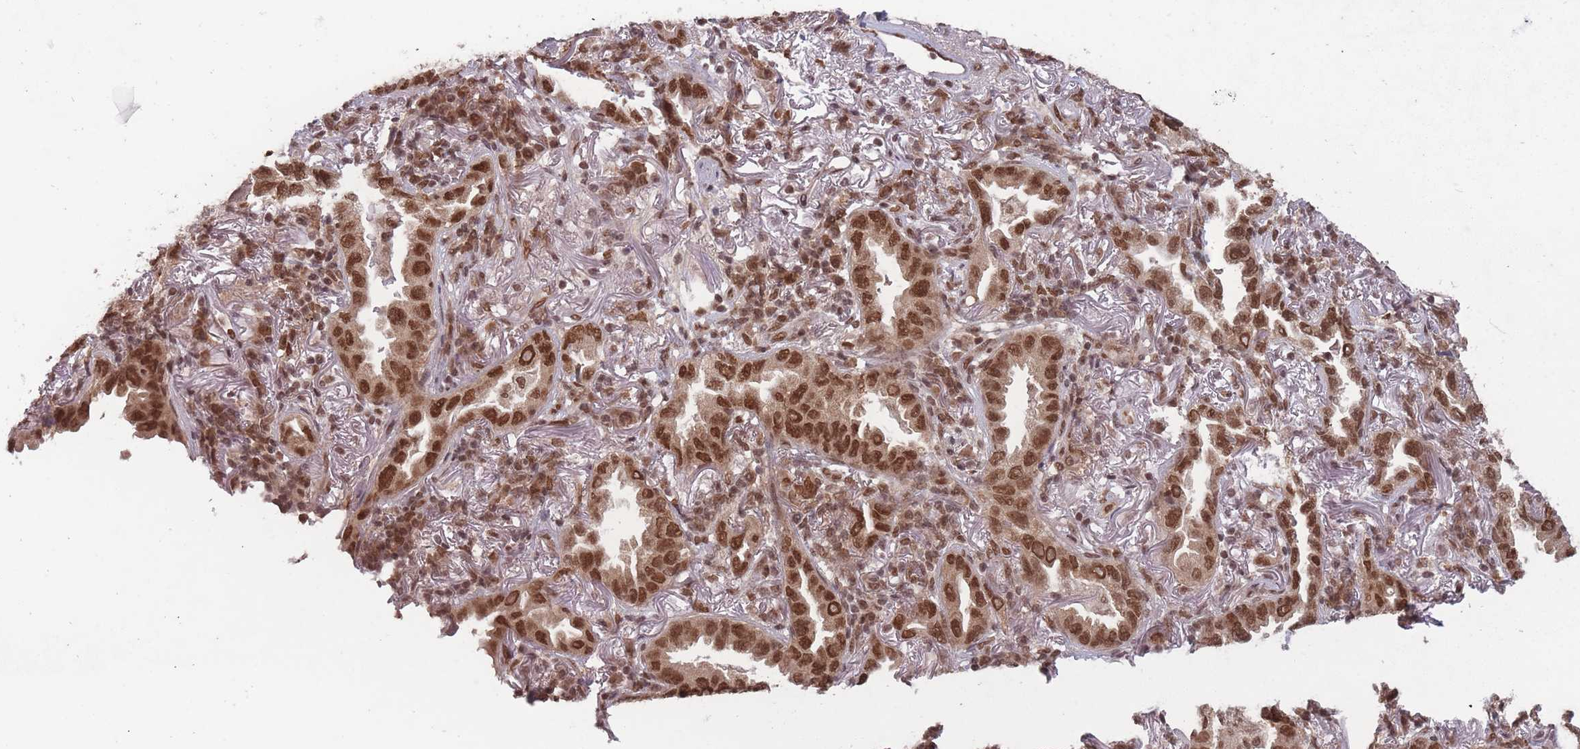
{"staining": {"intensity": "strong", "quantity": ">75%", "location": "nuclear"}, "tissue": "lung cancer", "cell_type": "Tumor cells", "image_type": "cancer", "snomed": [{"axis": "morphology", "description": "Adenocarcinoma, NOS"}, {"axis": "topography", "description": "Lung"}], "caption": "Immunohistochemistry image of neoplastic tissue: adenocarcinoma (lung) stained using immunohistochemistry demonstrates high levels of strong protein expression localized specifically in the nuclear of tumor cells, appearing as a nuclear brown color.", "gene": "TMED3", "patient": {"sex": "female", "age": 69}}